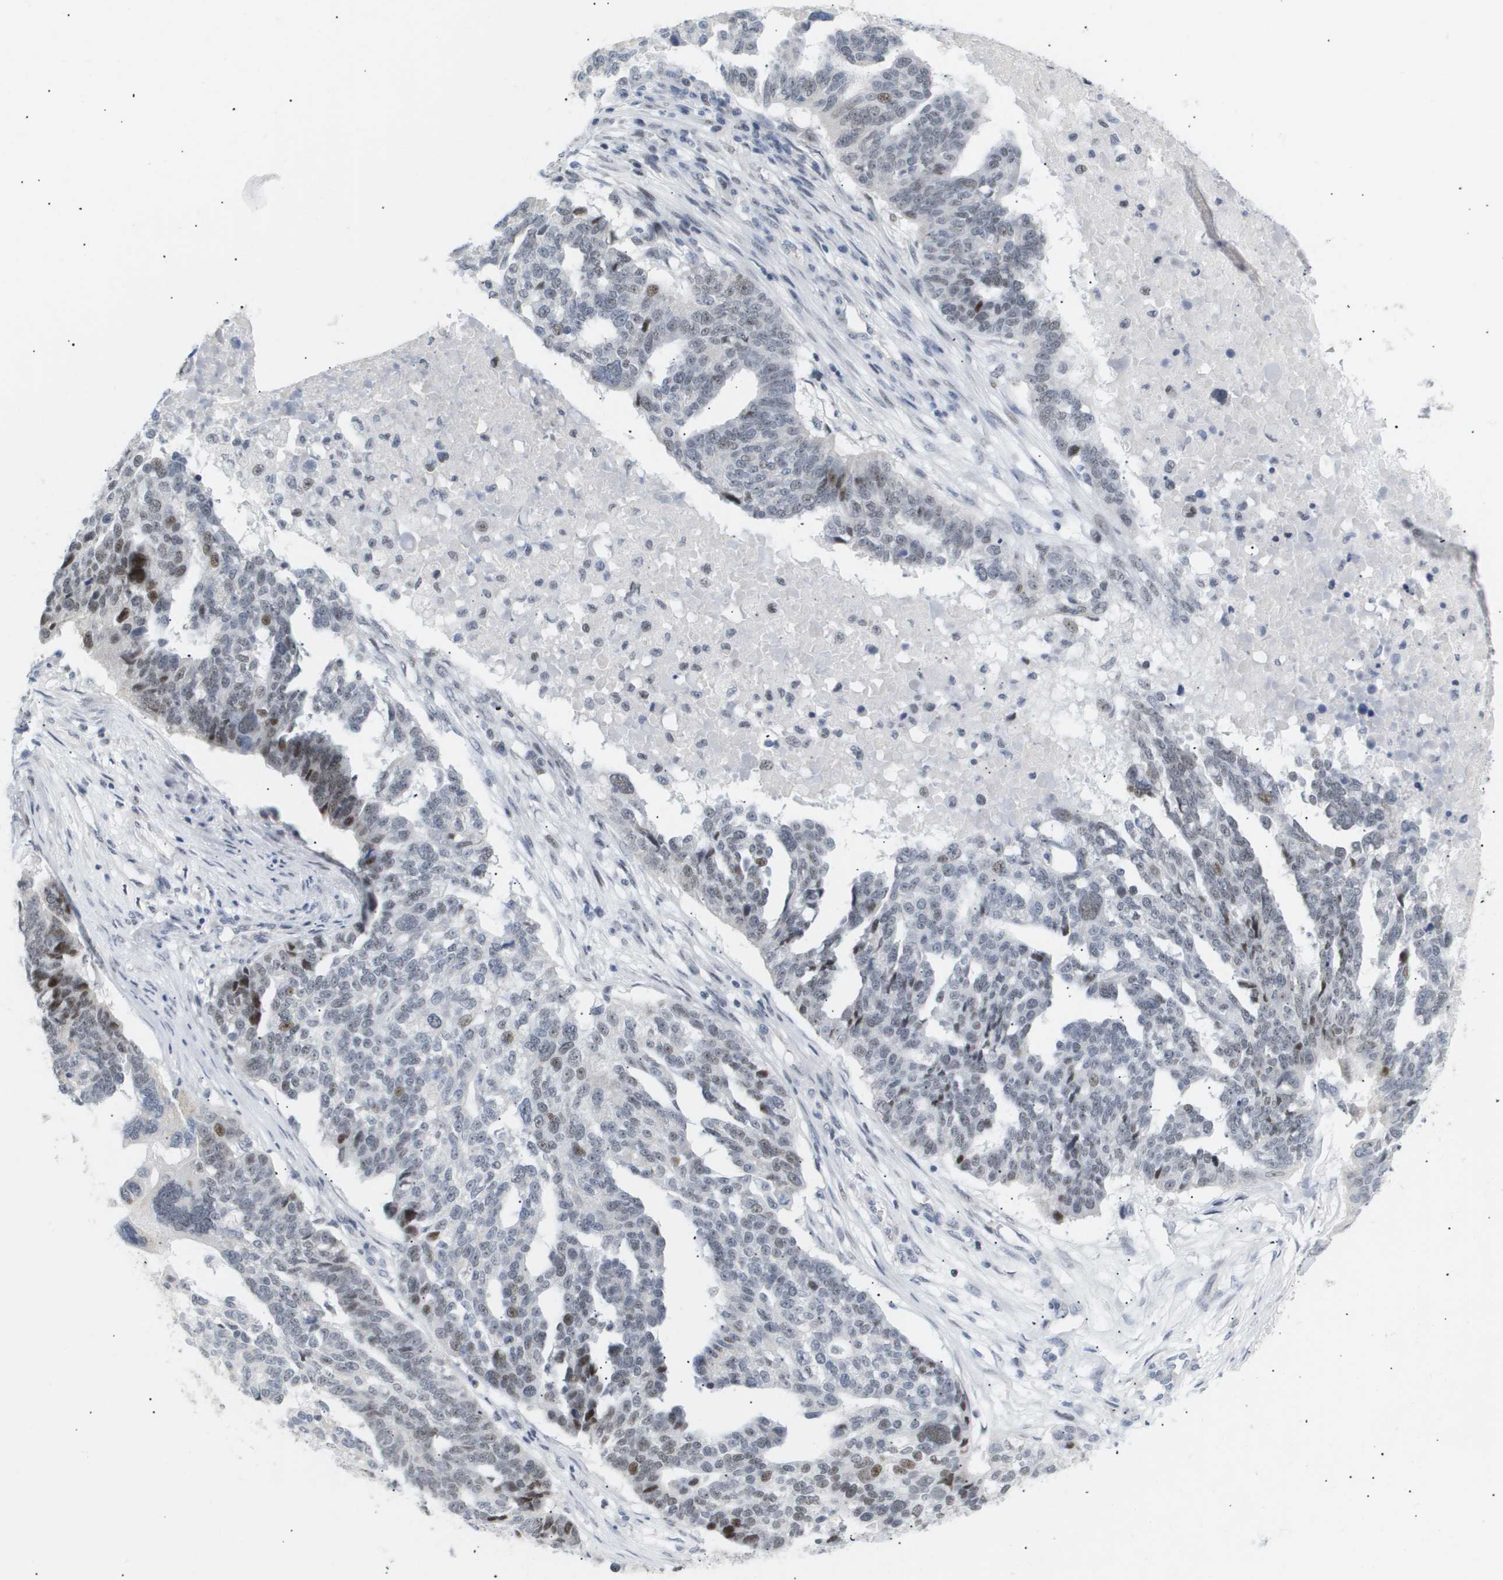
{"staining": {"intensity": "moderate", "quantity": "<25%", "location": "nuclear"}, "tissue": "ovarian cancer", "cell_type": "Tumor cells", "image_type": "cancer", "snomed": [{"axis": "morphology", "description": "Cystadenocarcinoma, serous, NOS"}, {"axis": "topography", "description": "Ovary"}], "caption": "DAB (3,3'-diaminobenzidine) immunohistochemical staining of serous cystadenocarcinoma (ovarian) displays moderate nuclear protein positivity in about <25% of tumor cells.", "gene": "PPARD", "patient": {"sex": "female", "age": 59}}